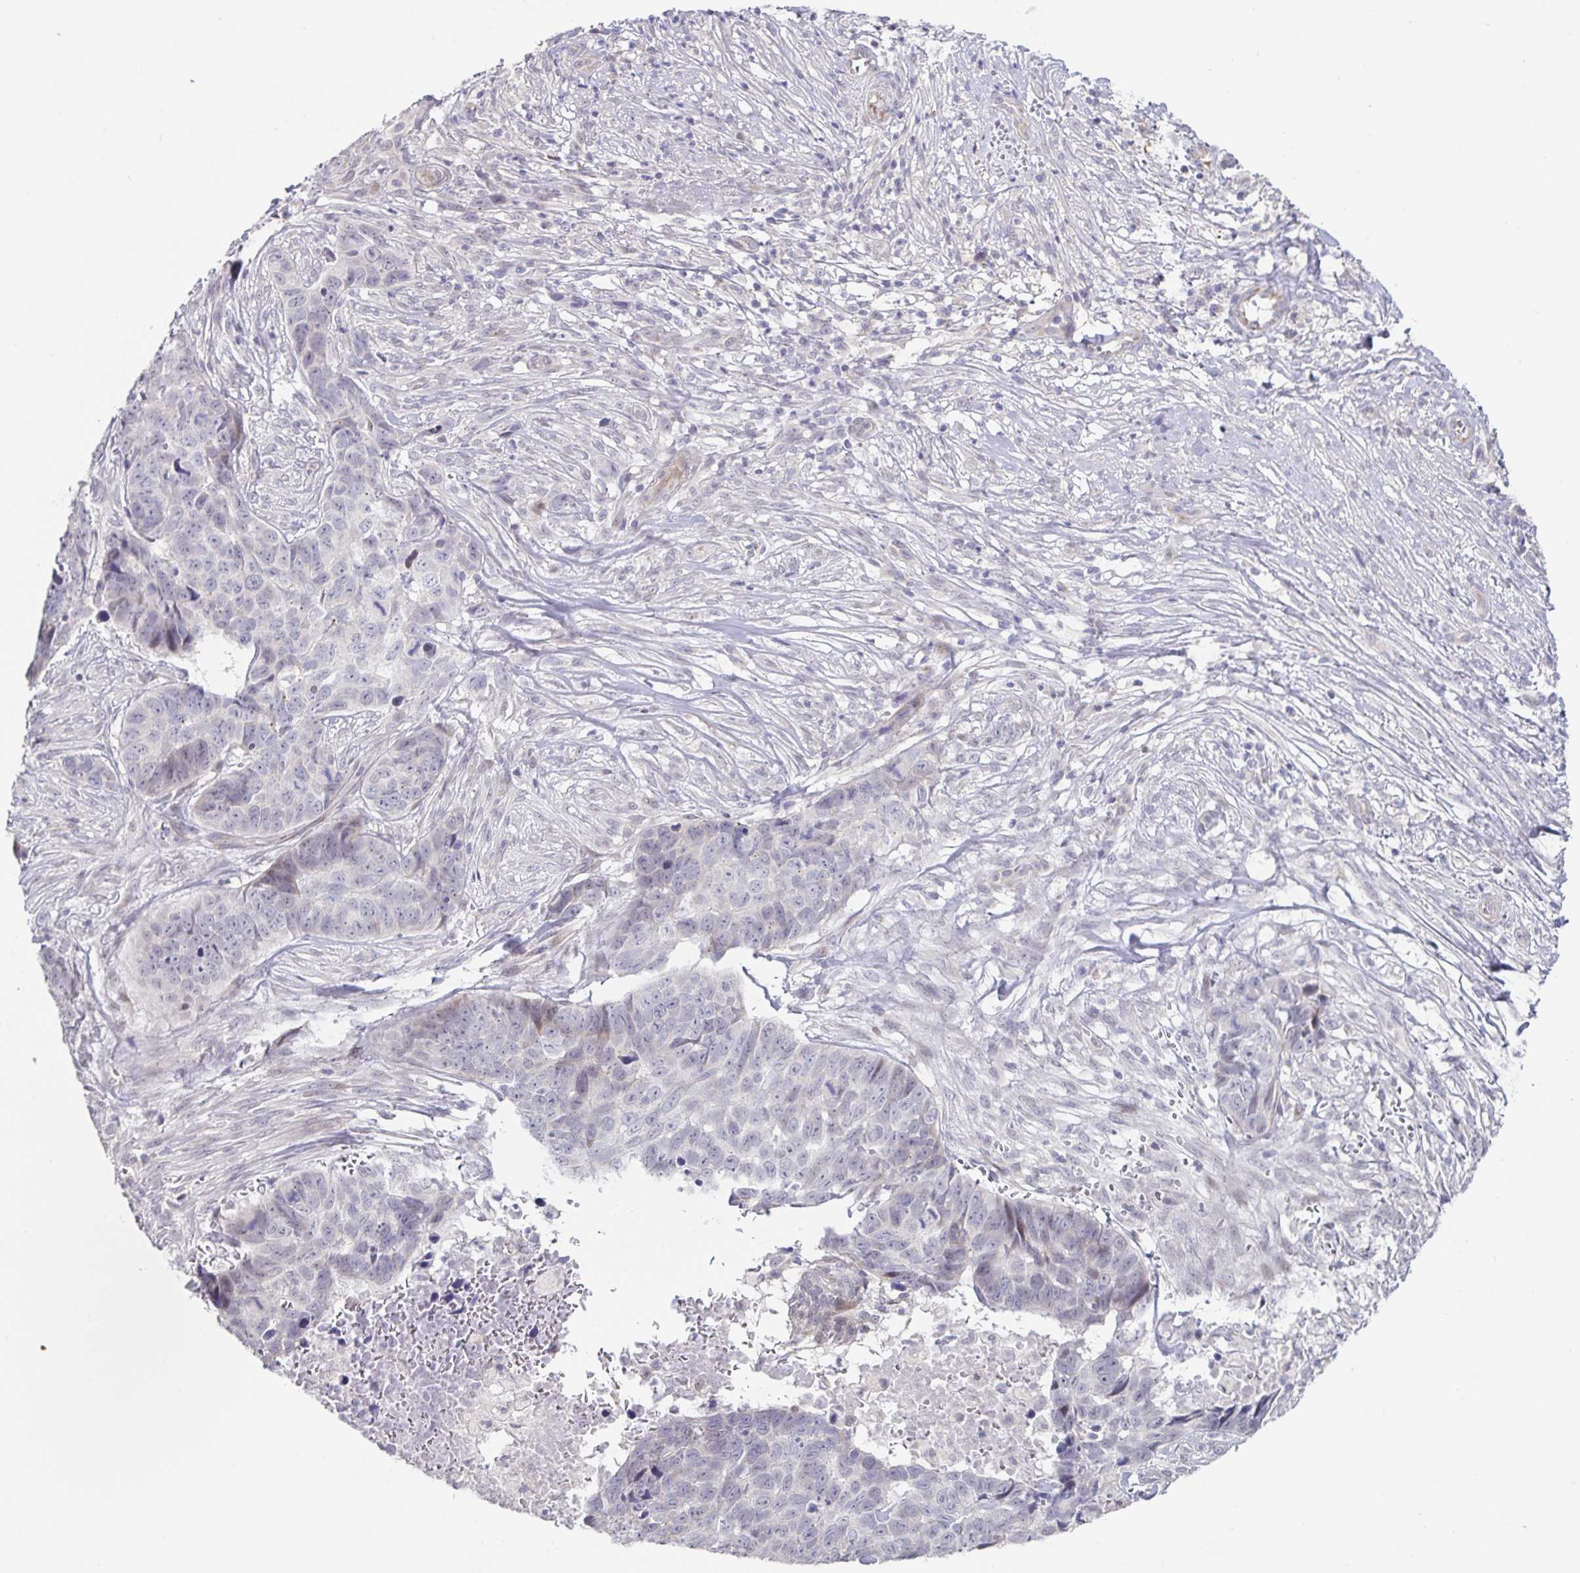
{"staining": {"intensity": "negative", "quantity": "none", "location": "none"}, "tissue": "skin cancer", "cell_type": "Tumor cells", "image_type": "cancer", "snomed": [{"axis": "morphology", "description": "Basal cell carcinoma"}, {"axis": "topography", "description": "Skin"}], "caption": "Skin cancer stained for a protein using immunohistochemistry exhibits no positivity tumor cells.", "gene": "CIT", "patient": {"sex": "female", "age": 82}}